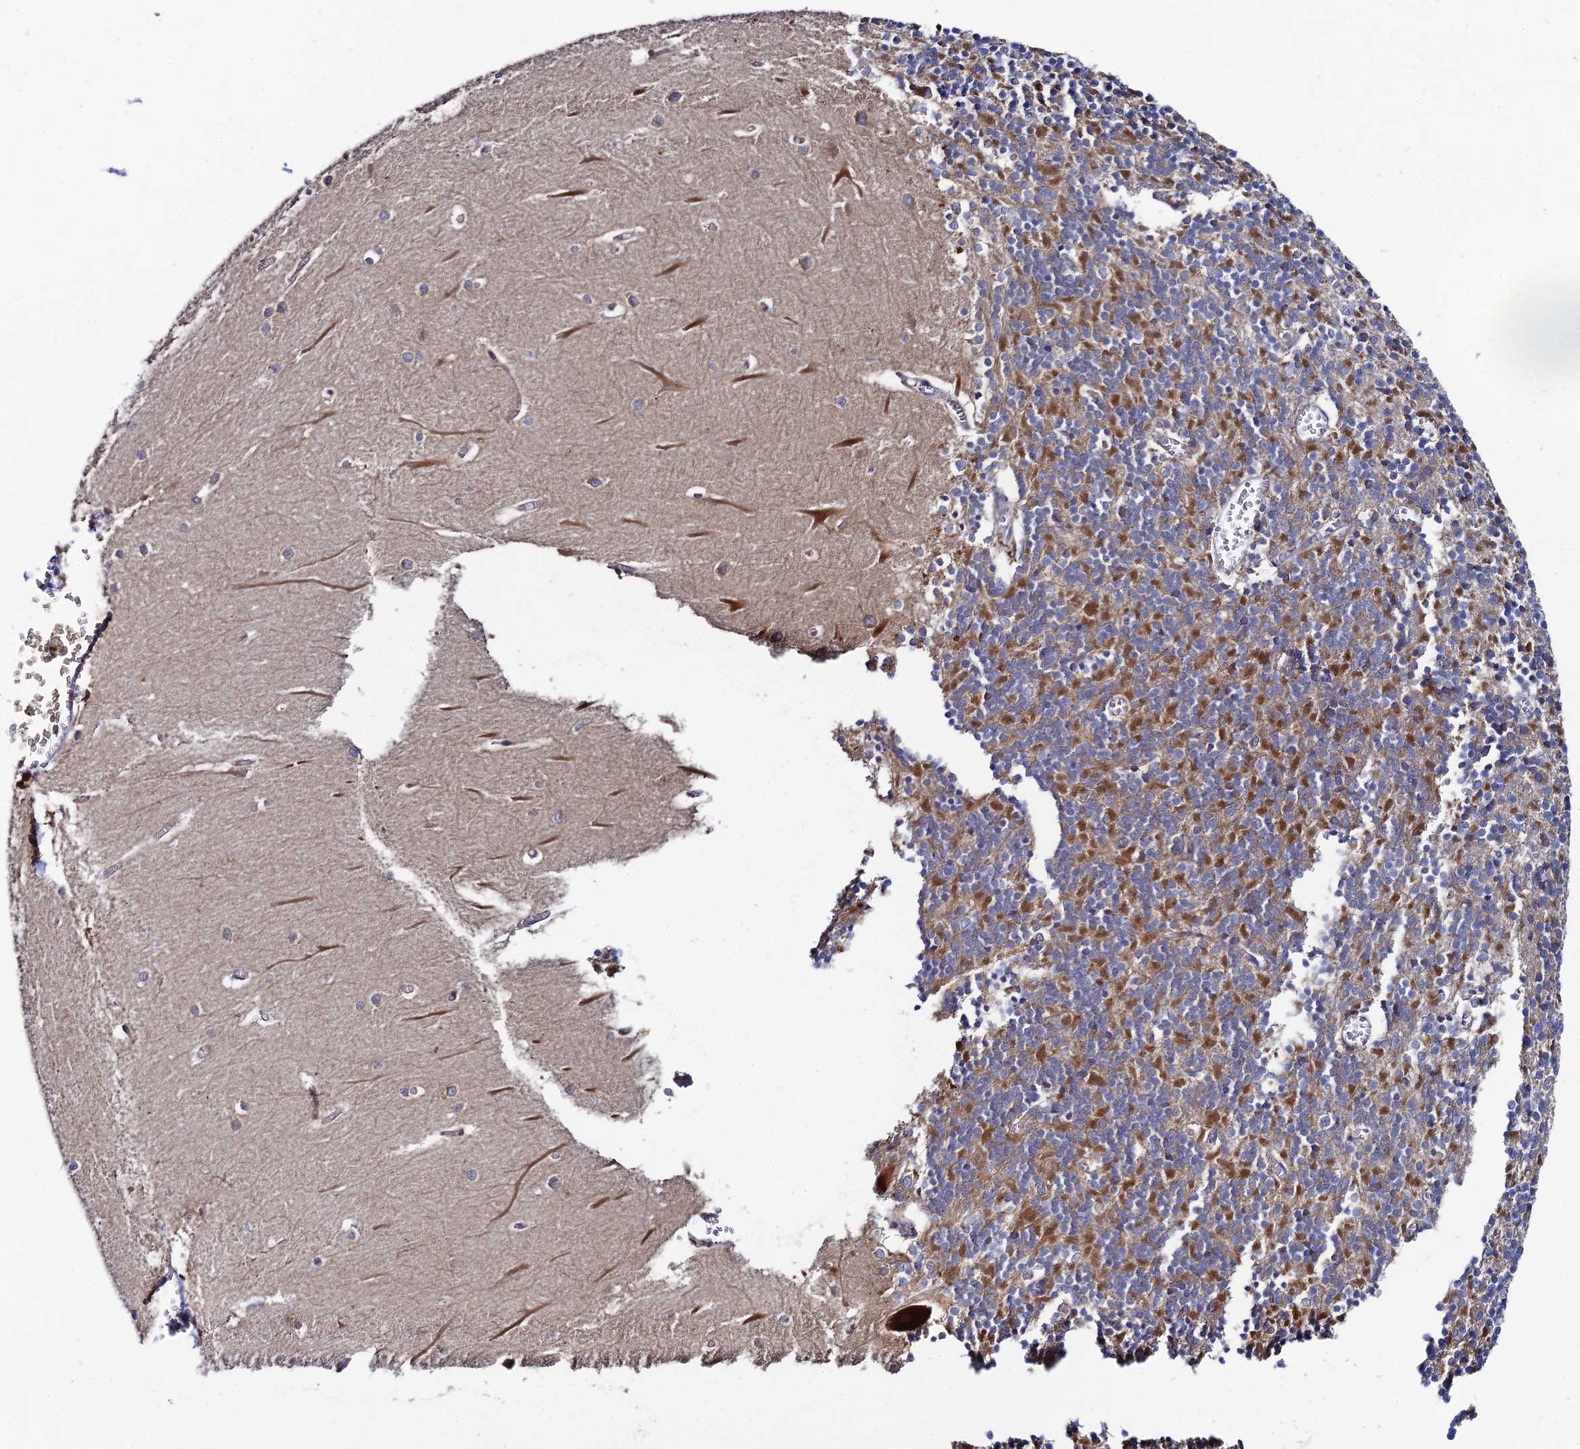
{"staining": {"intensity": "moderate", "quantity": "25%-75%", "location": "cytoplasmic/membranous"}, "tissue": "cerebellum", "cell_type": "Cells in granular layer", "image_type": "normal", "snomed": [{"axis": "morphology", "description": "Normal tissue, NOS"}, {"axis": "topography", "description": "Cerebellum"}], "caption": "IHC photomicrograph of benign cerebellum stained for a protein (brown), which exhibits medium levels of moderate cytoplasmic/membranous positivity in approximately 25%-75% of cells in granular layer.", "gene": "CLCN3", "patient": {"sex": "male", "age": 37}}